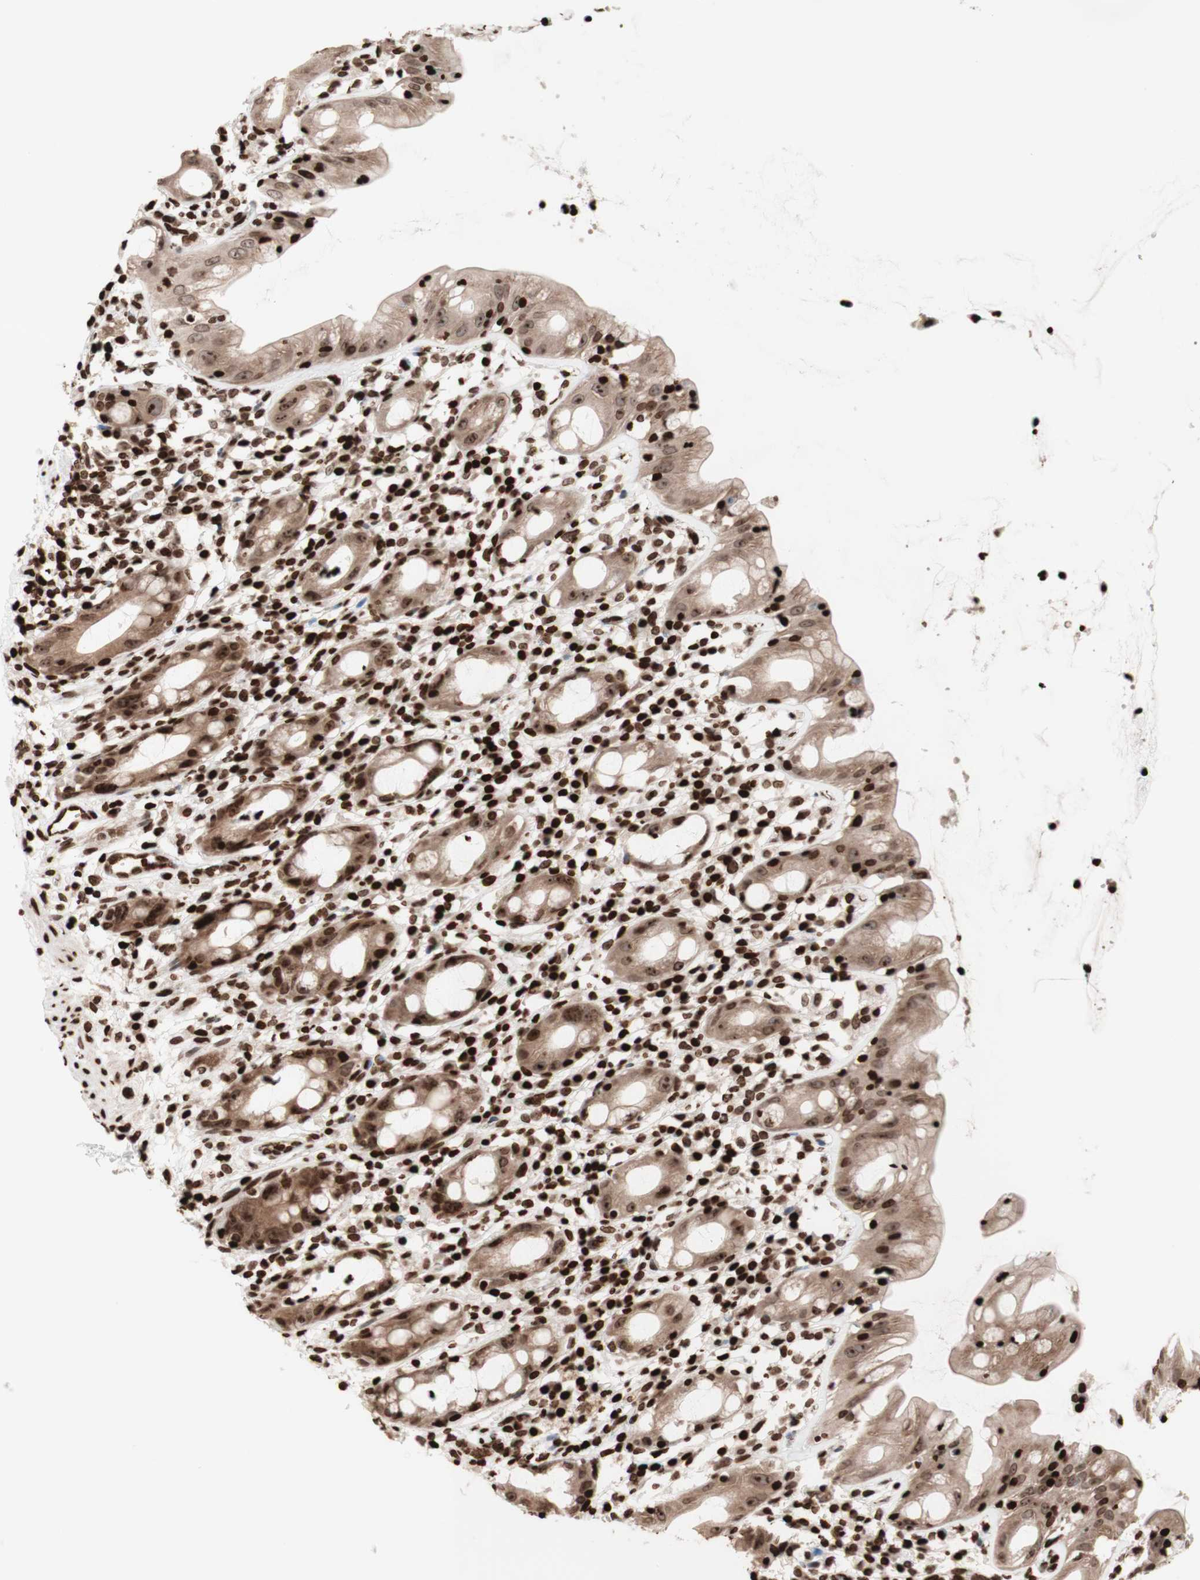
{"staining": {"intensity": "strong", "quantity": ">75%", "location": "cytoplasmic/membranous,nuclear"}, "tissue": "rectum", "cell_type": "Glandular cells", "image_type": "normal", "snomed": [{"axis": "morphology", "description": "Normal tissue, NOS"}, {"axis": "topography", "description": "Rectum"}], "caption": "Strong cytoplasmic/membranous,nuclear expression is identified in about >75% of glandular cells in benign rectum. (brown staining indicates protein expression, while blue staining denotes nuclei).", "gene": "NCAPD2", "patient": {"sex": "male", "age": 44}}